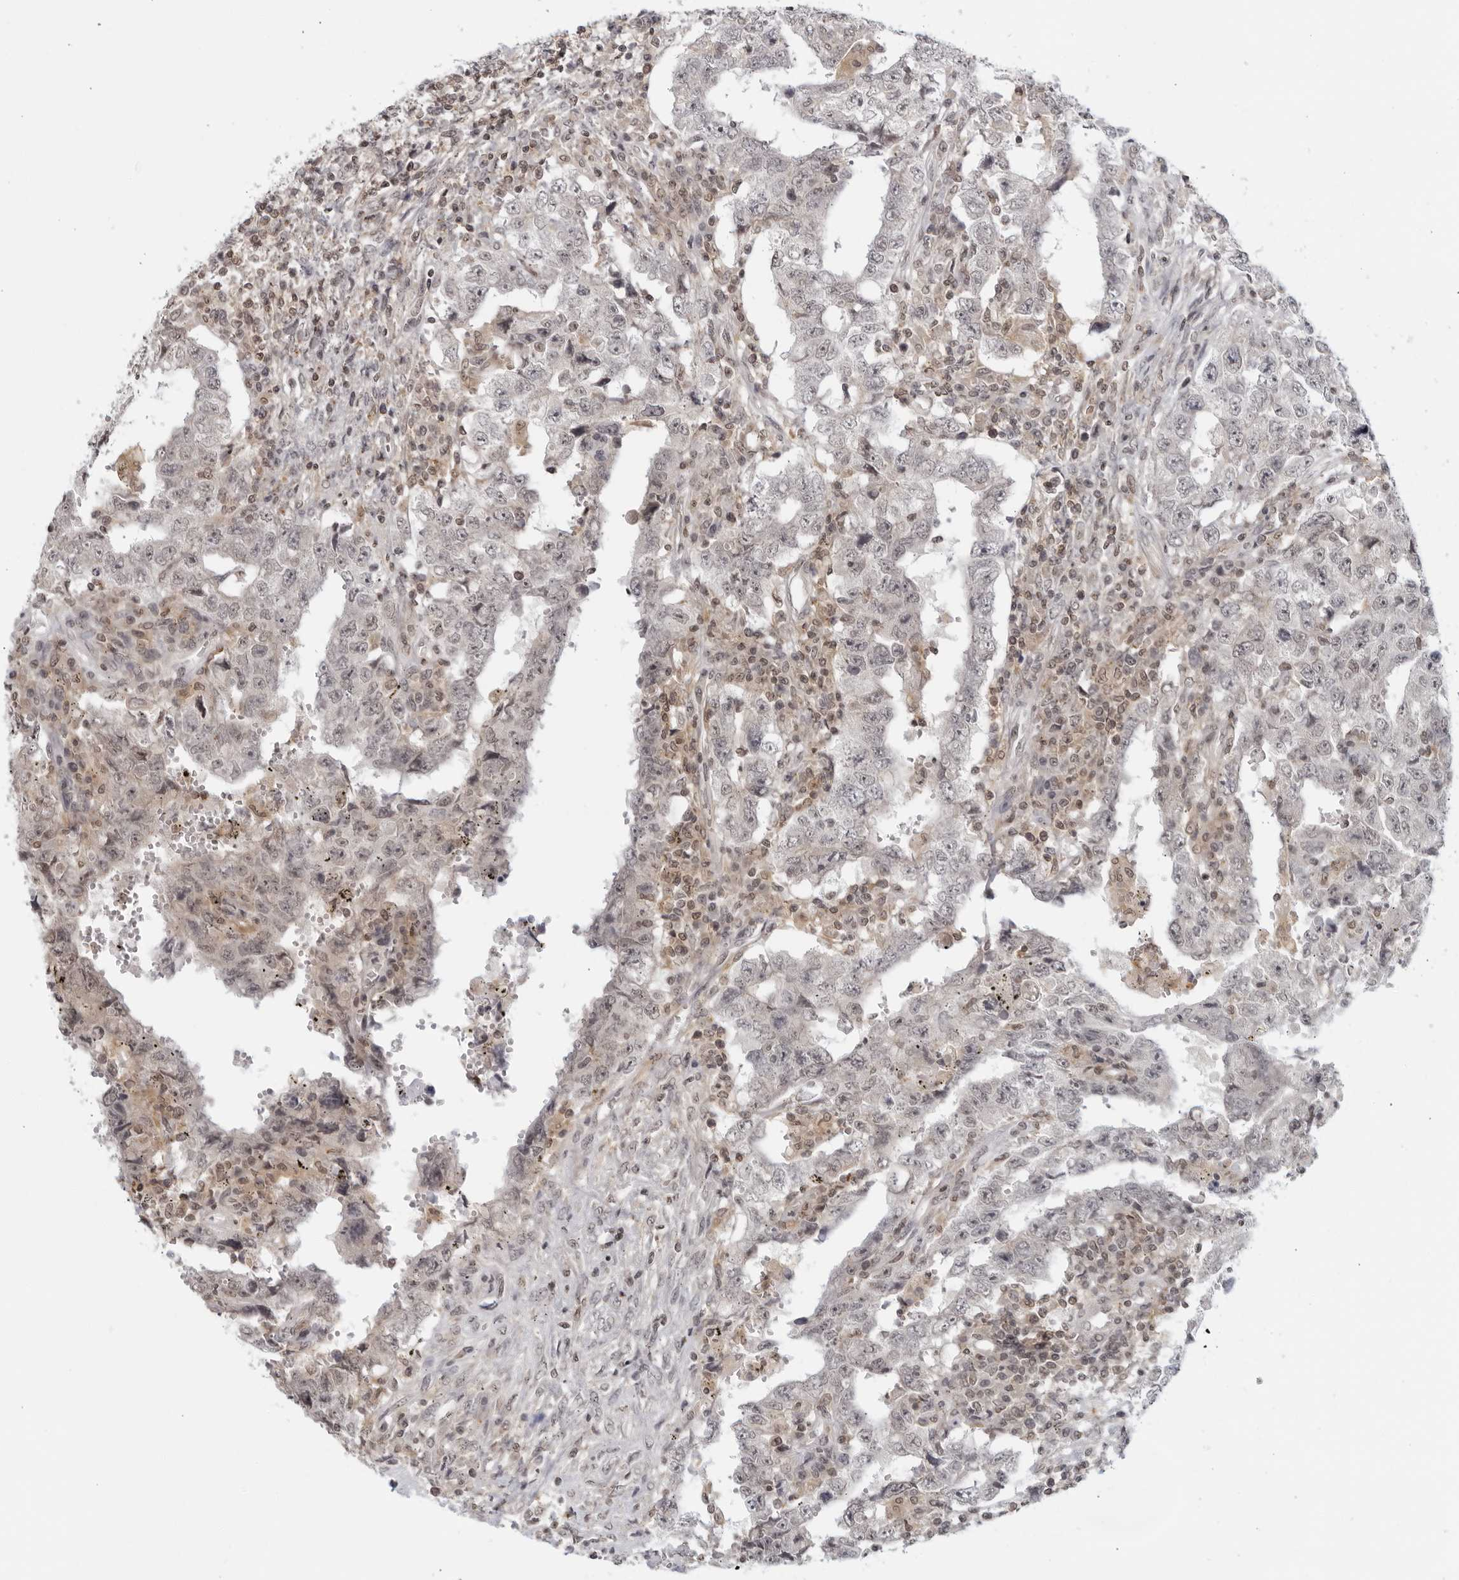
{"staining": {"intensity": "weak", "quantity": "<25%", "location": "nuclear"}, "tissue": "testis cancer", "cell_type": "Tumor cells", "image_type": "cancer", "snomed": [{"axis": "morphology", "description": "Carcinoma, Embryonal, NOS"}, {"axis": "topography", "description": "Testis"}], "caption": "Protein analysis of testis cancer demonstrates no significant expression in tumor cells.", "gene": "CC2D1B", "patient": {"sex": "male", "age": 26}}